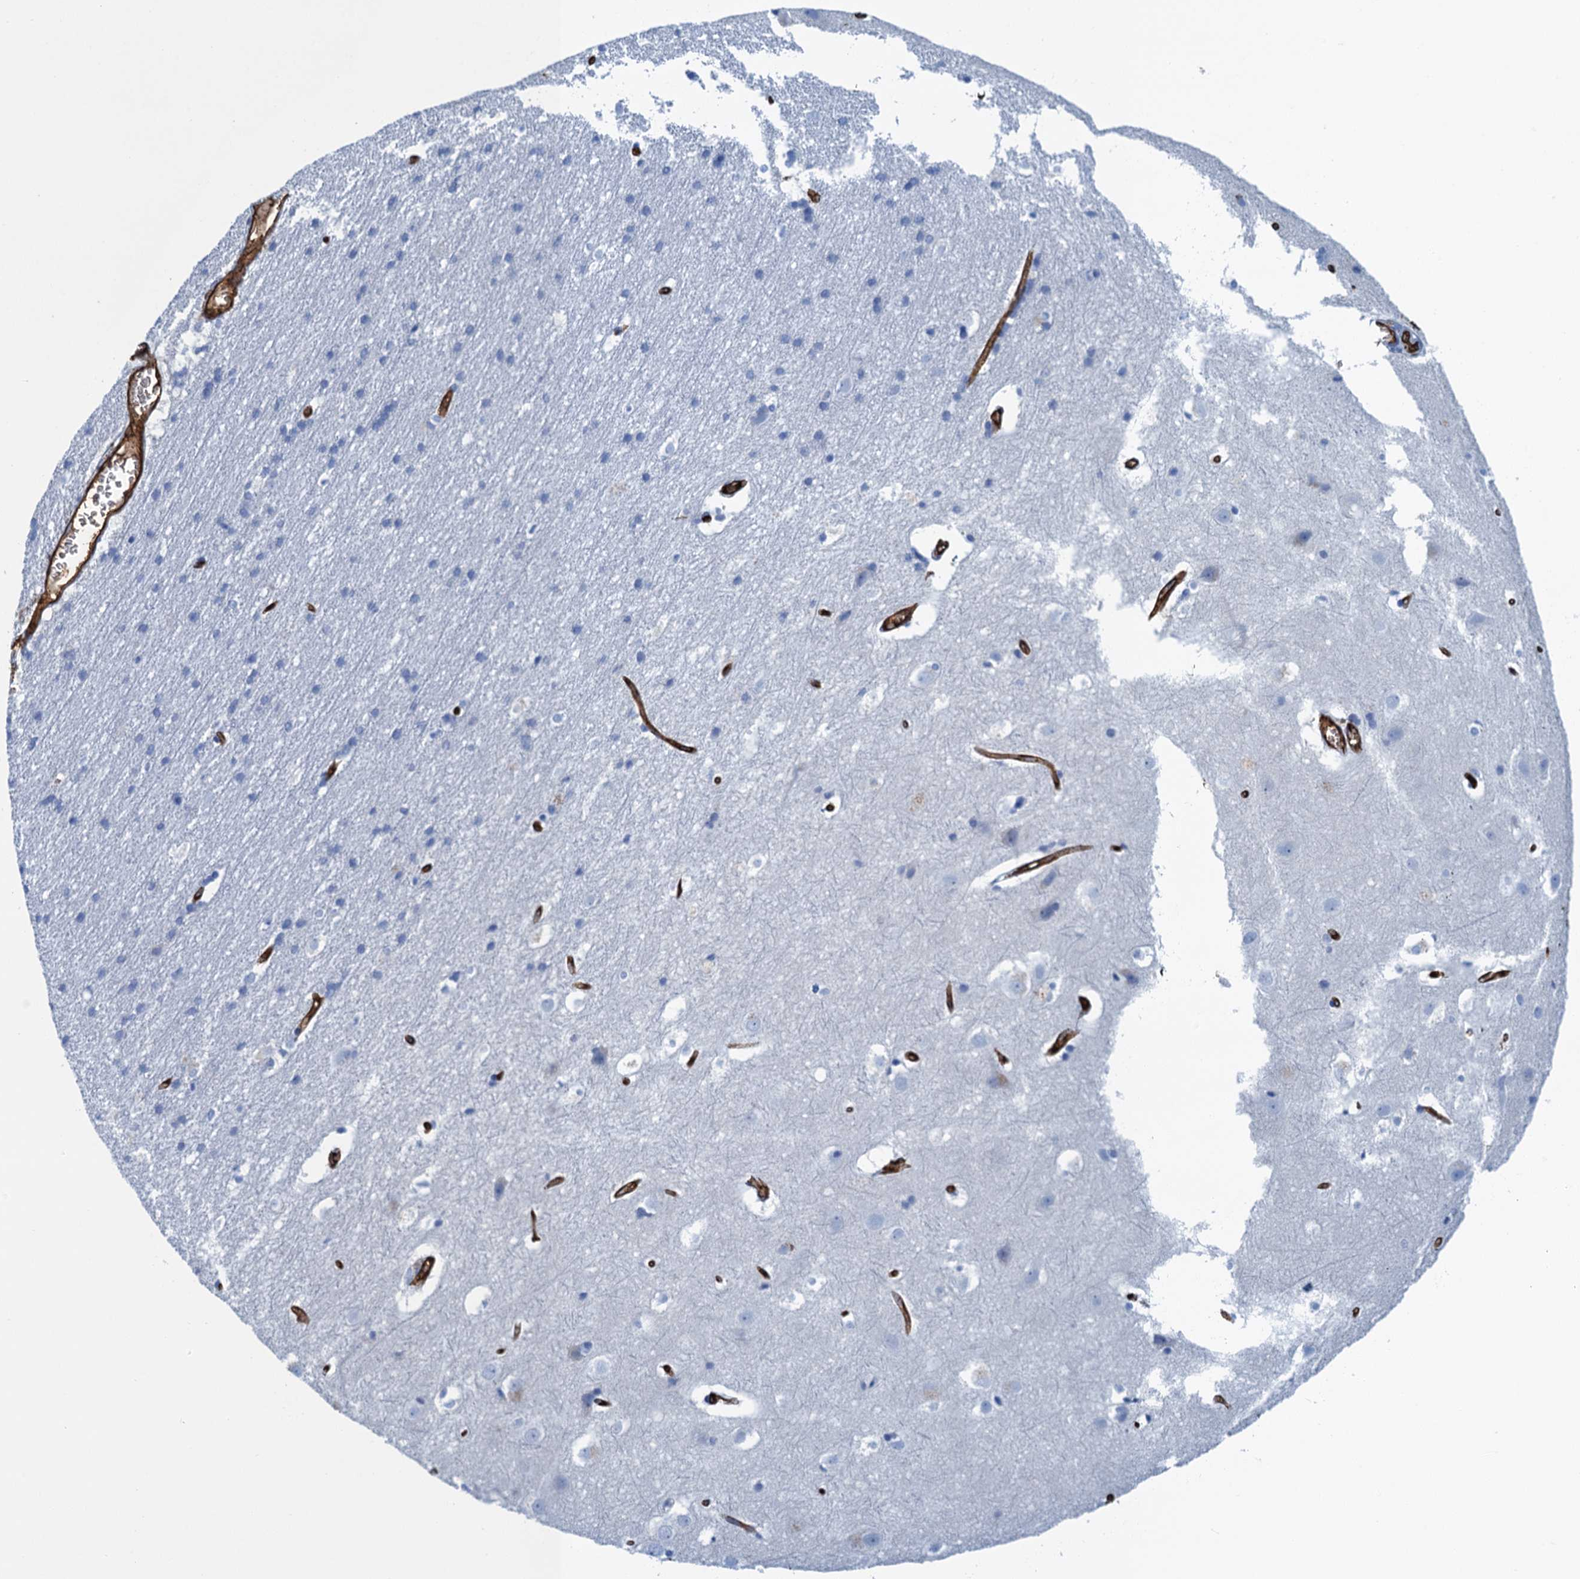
{"staining": {"intensity": "strong", "quantity": ">75%", "location": "cytoplasmic/membranous"}, "tissue": "cerebral cortex", "cell_type": "Endothelial cells", "image_type": "normal", "snomed": [{"axis": "morphology", "description": "Normal tissue, NOS"}, {"axis": "topography", "description": "Cerebral cortex"}], "caption": "High-power microscopy captured an immunohistochemistry image of benign cerebral cortex, revealing strong cytoplasmic/membranous staining in about >75% of endothelial cells. Using DAB (3,3'-diaminobenzidine) (brown) and hematoxylin (blue) stains, captured at high magnification using brightfield microscopy.", "gene": "MYADML2", "patient": {"sex": "male", "age": 54}}